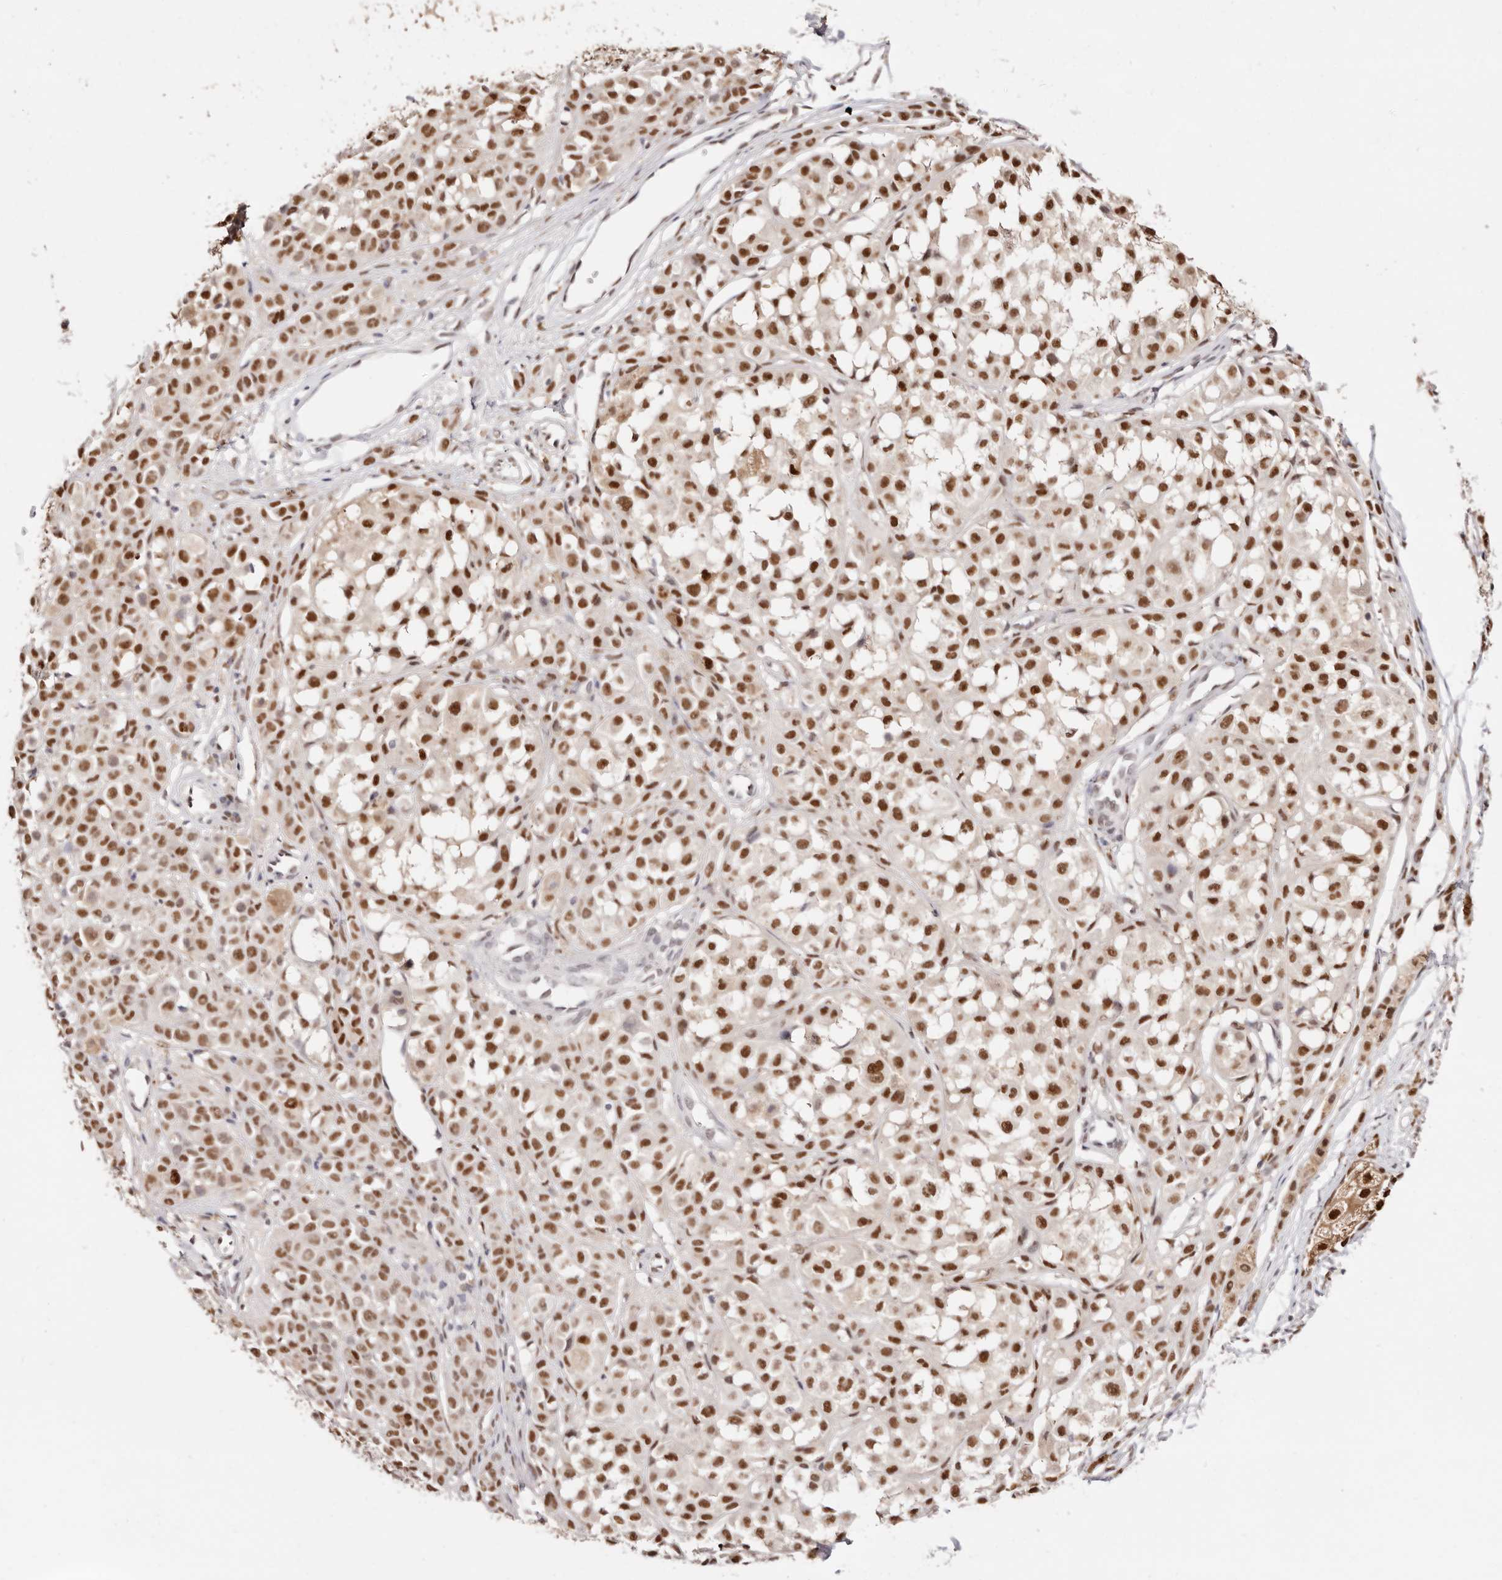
{"staining": {"intensity": "moderate", "quantity": ">75%", "location": "nuclear"}, "tissue": "melanoma", "cell_type": "Tumor cells", "image_type": "cancer", "snomed": [{"axis": "morphology", "description": "Malignant melanoma, NOS"}, {"axis": "topography", "description": "Skin of leg"}], "caption": "Tumor cells show medium levels of moderate nuclear expression in approximately >75% of cells in human melanoma. (DAB IHC, brown staining for protein, blue staining for nuclei).", "gene": "TKT", "patient": {"sex": "female", "age": 72}}